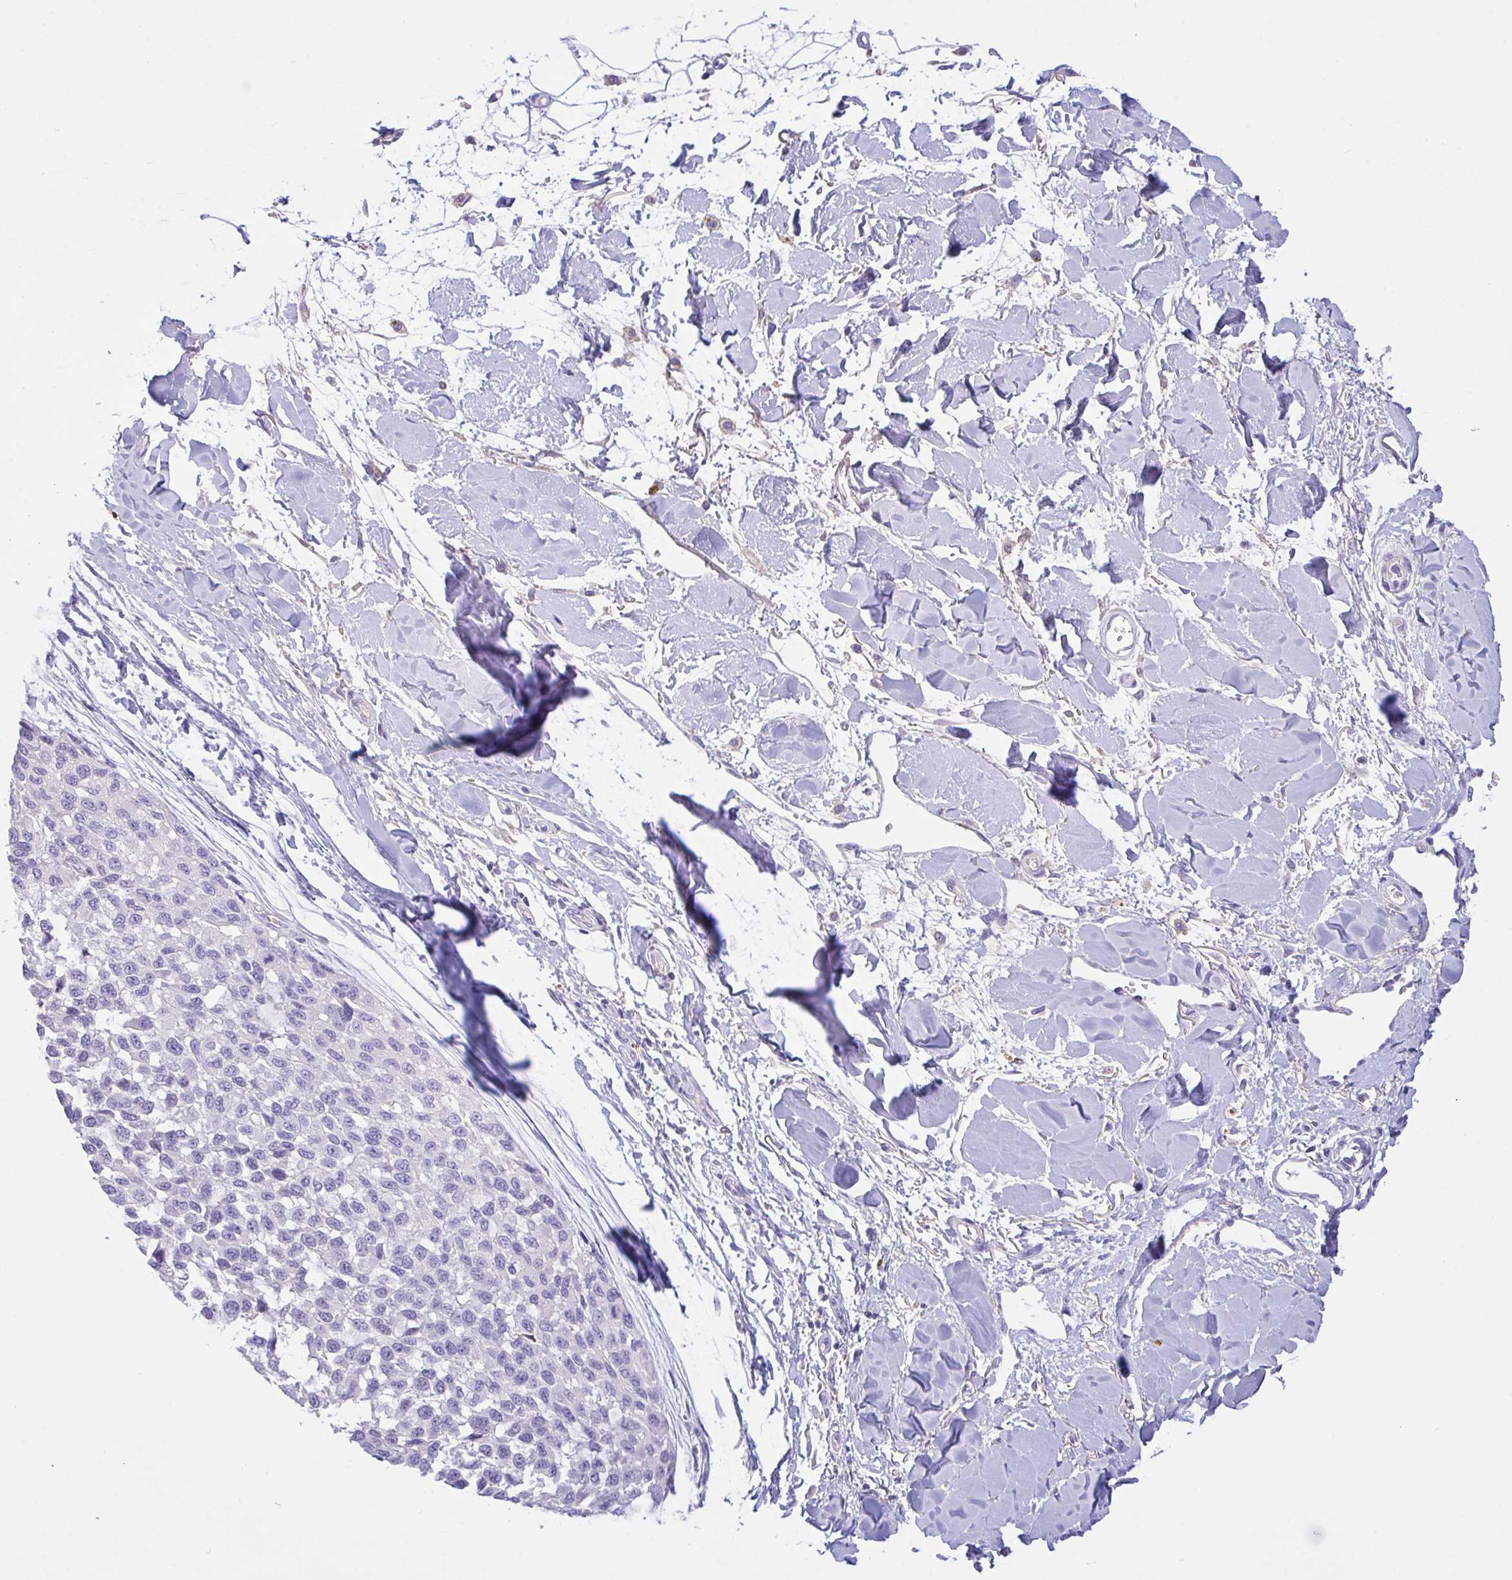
{"staining": {"intensity": "negative", "quantity": "none", "location": "none"}, "tissue": "melanoma", "cell_type": "Tumor cells", "image_type": "cancer", "snomed": [{"axis": "morphology", "description": "Malignant melanoma, NOS"}, {"axis": "topography", "description": "Skin"}], "caption": "Melanoma stained for a protein using IHC reveals no positivity tumor cells.", "gene": "CA10", "patient": {"sex": "male", "age": 62}}